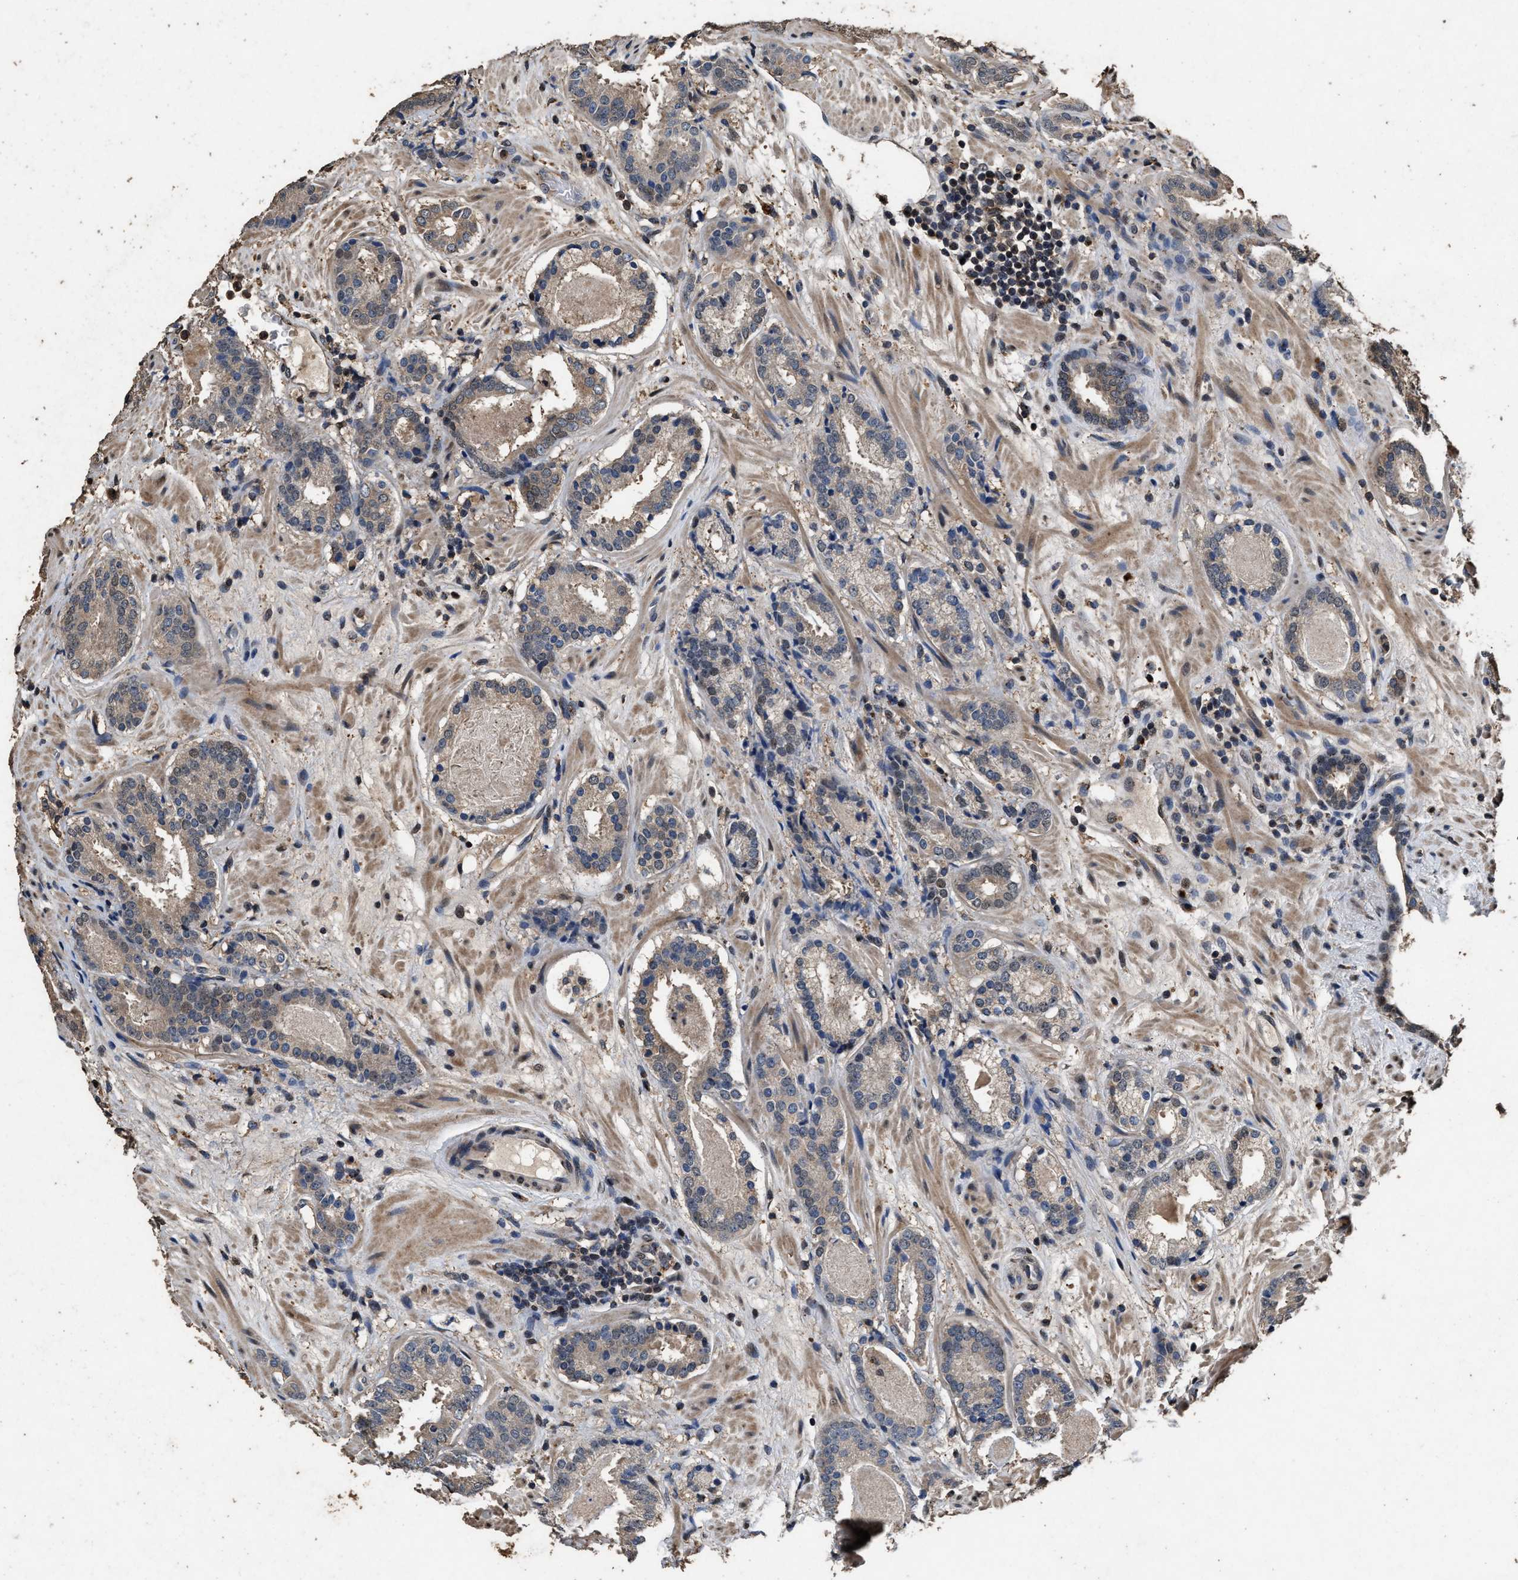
{"staining": {"intensity": "weak", "quantity": ">75%", "location": "cytoplasmic/membranous,nuclear"}, "tissue": "prostate cancer", "cell_type": "Tumor cells", "image_type": "cancer", "snomed": [{"axis": "morphology", "description": "Adenocarcinoma, Low grade"}, {"axis": "topography", "description": "Prostate"}], "caption": "Prostate cancer stained with a brown dye displays weak cytoplasmic/membranous and nuclear positive staining in approximately >75% of tumor cells.", "gene": "TPST2", "patient": {"sex": "male", "age": 69}}